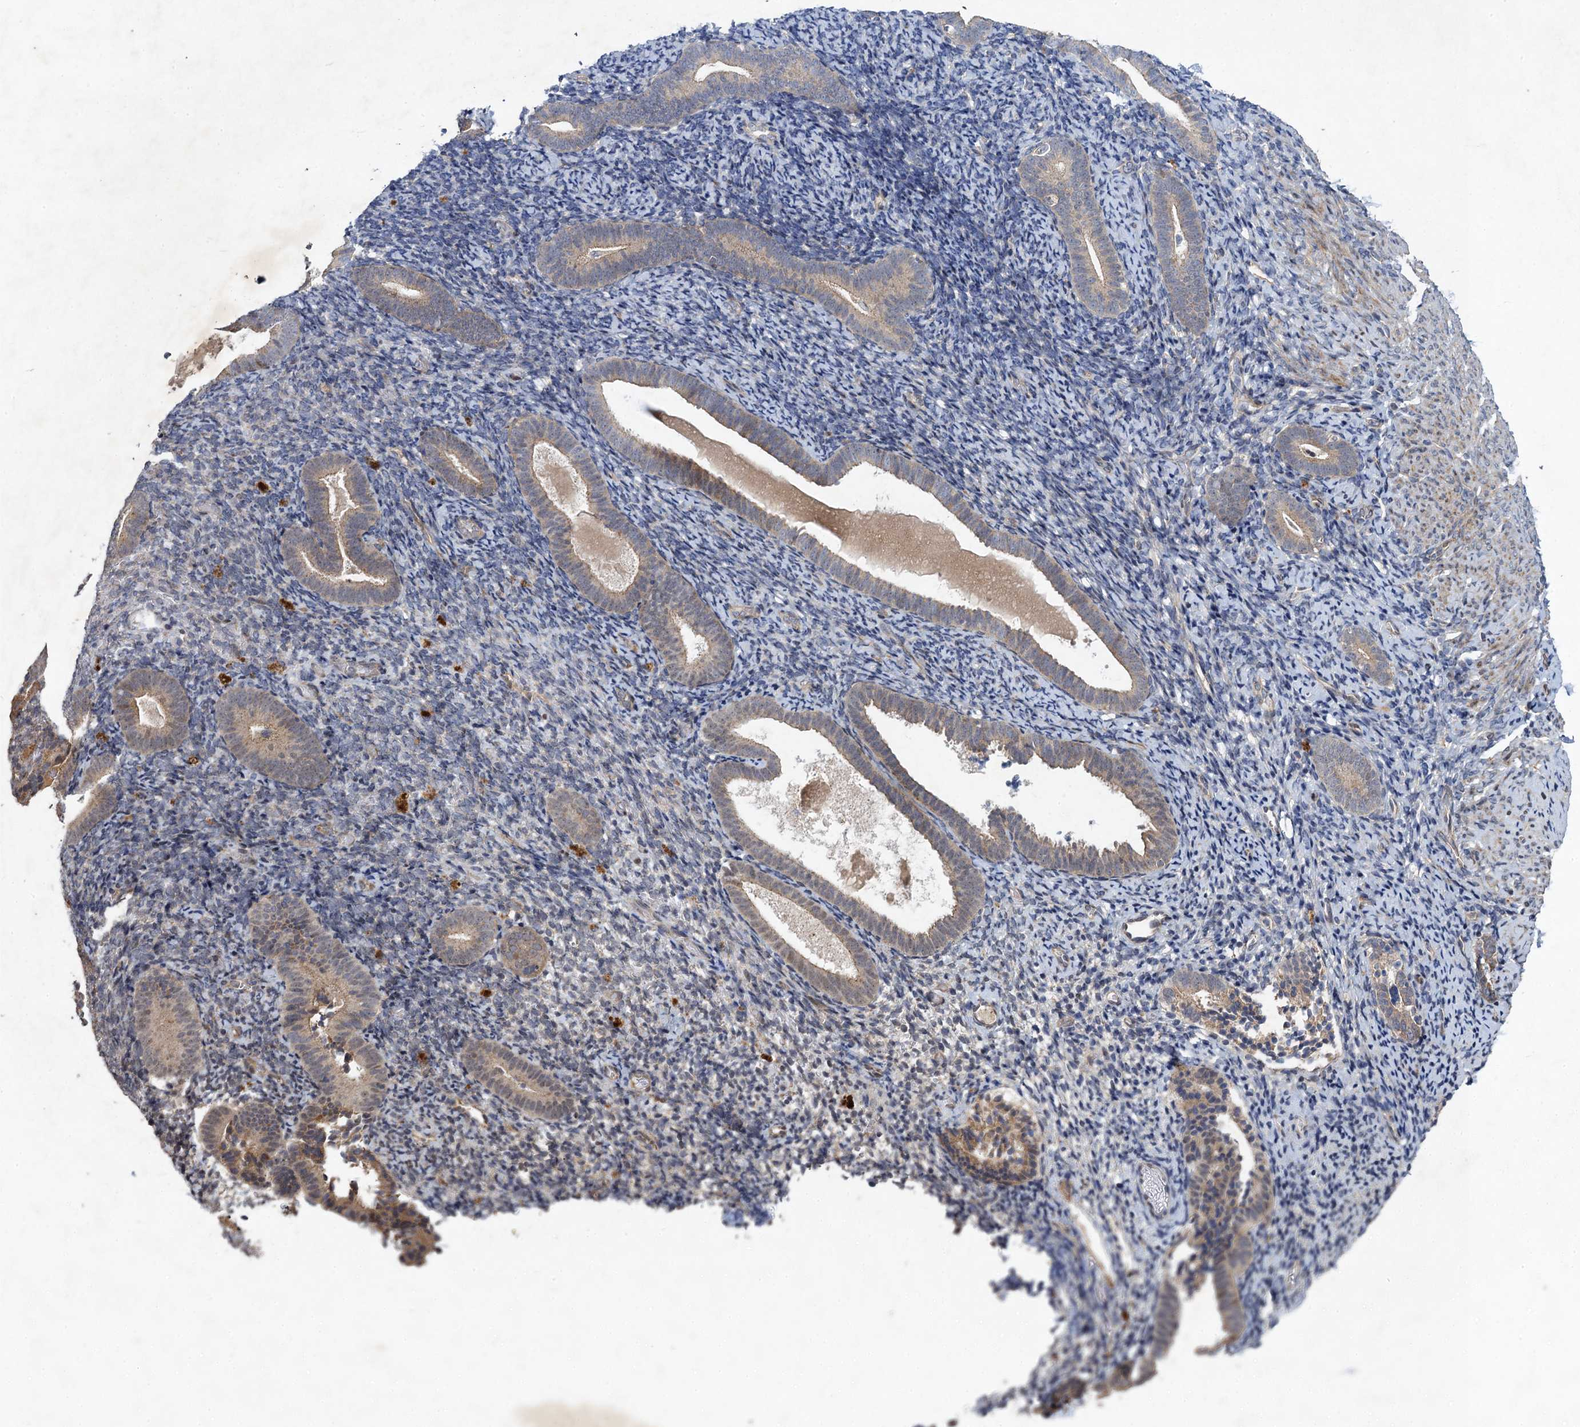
{"staining": {"intensity": "negative", "quantity": "none", "location": "none"}, "tissue": "endometrium", "cell_type": "Cells in endometrial stroma", "image_type": "normal", "snomed": [{"axis": "morphology", "description": "Normal tissue, NOS"}, {"axis": "topography", "description": "Endometrium"}], "caption": "DAB (3,3'-diaminobenzidine) immunohistochemical staining of unremarkable endometrium displays no significant expression in cells in endometrial stroma.", "gene": "NUDT22", "patient": {"sex": "female", "age": 51}}